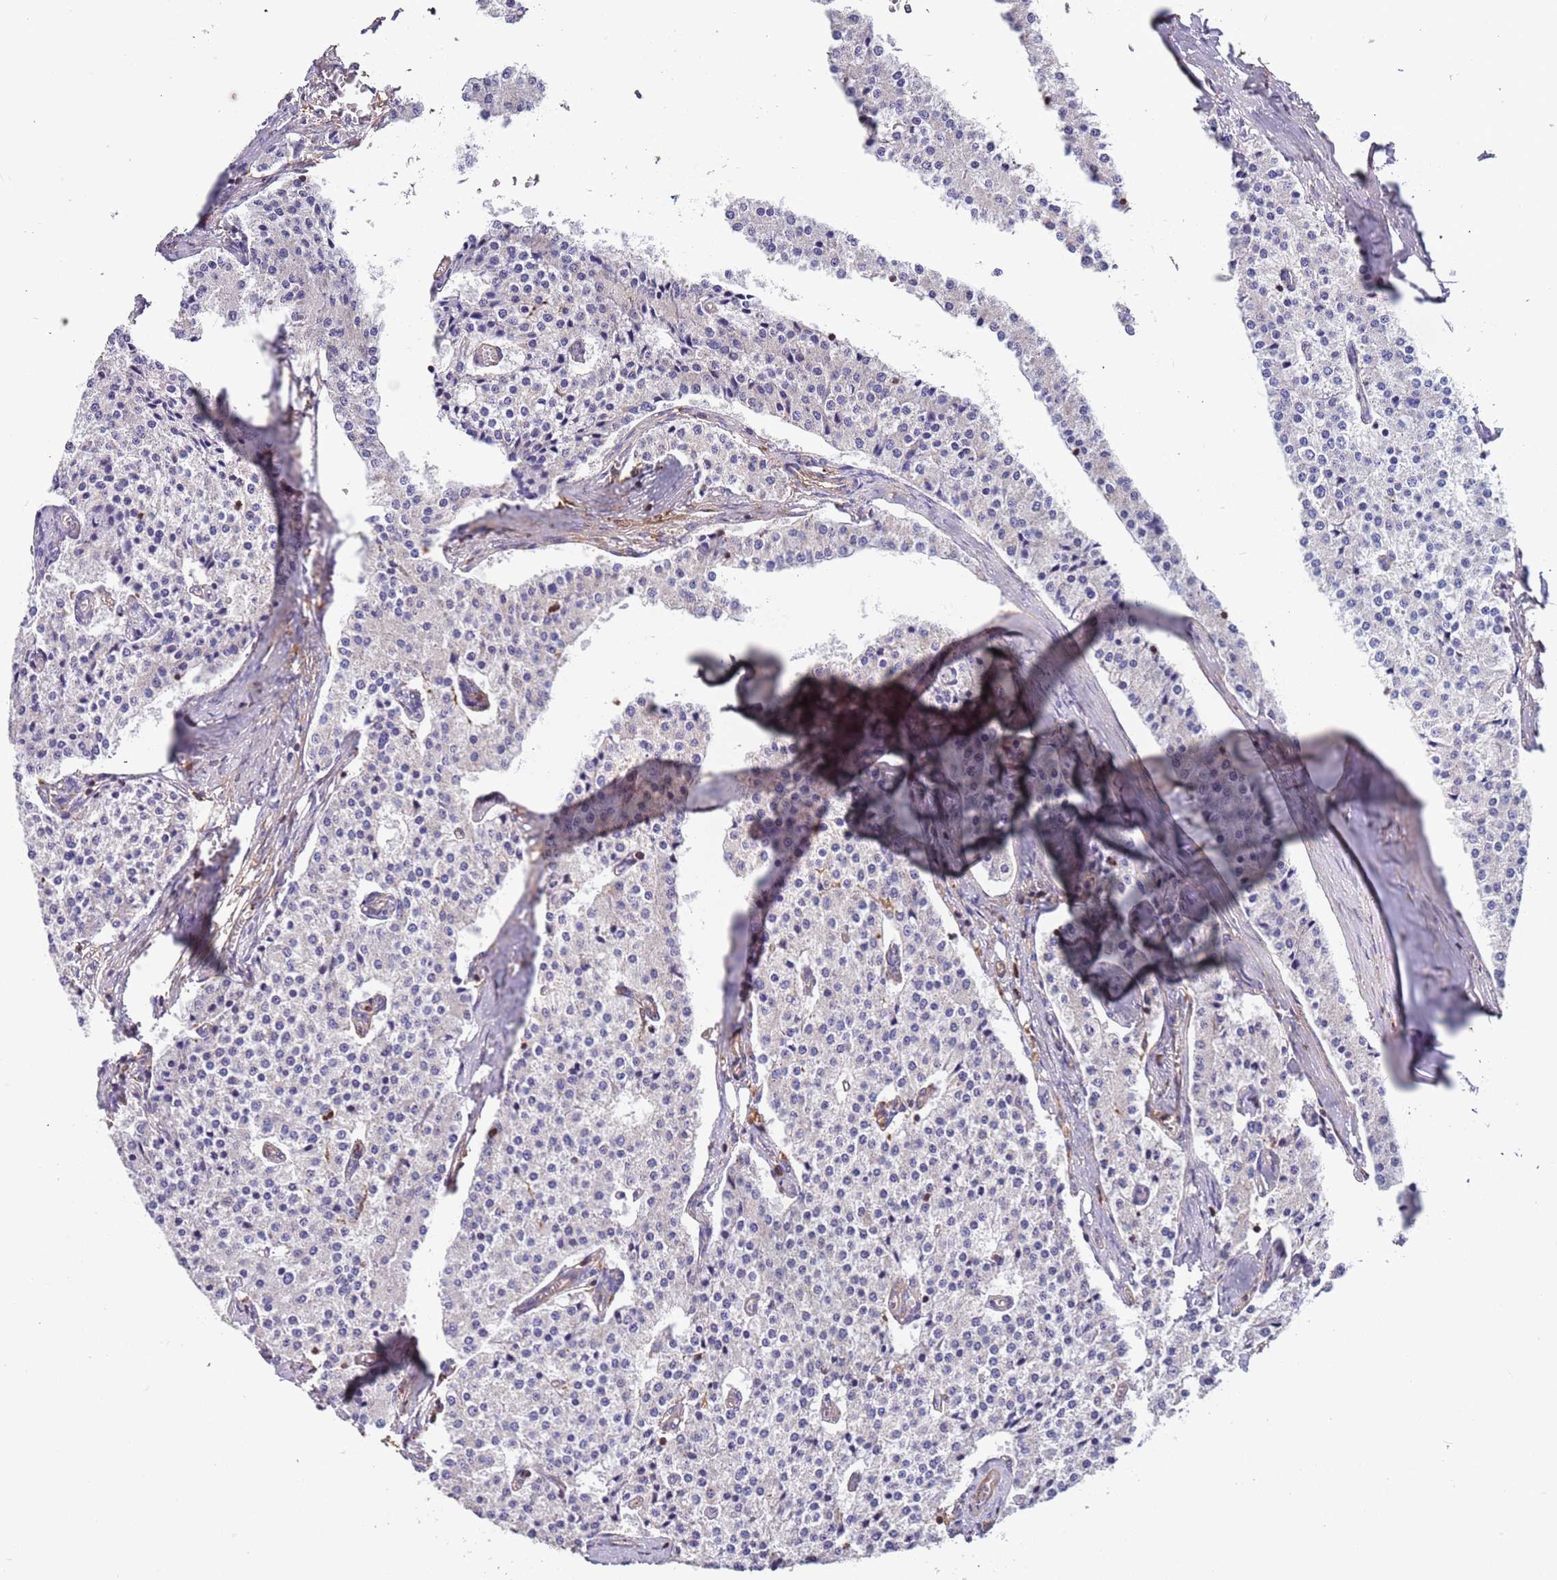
{"staining": {"intensity": "negative", "quantity": "none", "location": "none"}, "tissue": "carcinoid", "cell_type": "Tumor cells", "image_type": "cancer", "snomed": [{"axis": "morphology", "description": "Carcinoid, malignant, NOS"}, {"axis": "topography", "description": "Colon"}], "caption": "IHC photomicrograph of neoplastic tissue: human malignant carcinoid stained with DAB reveals no significant protein staining in tumor cells.", "gene": "SYT4", "patient": {"sex": "female", "age": 52}}